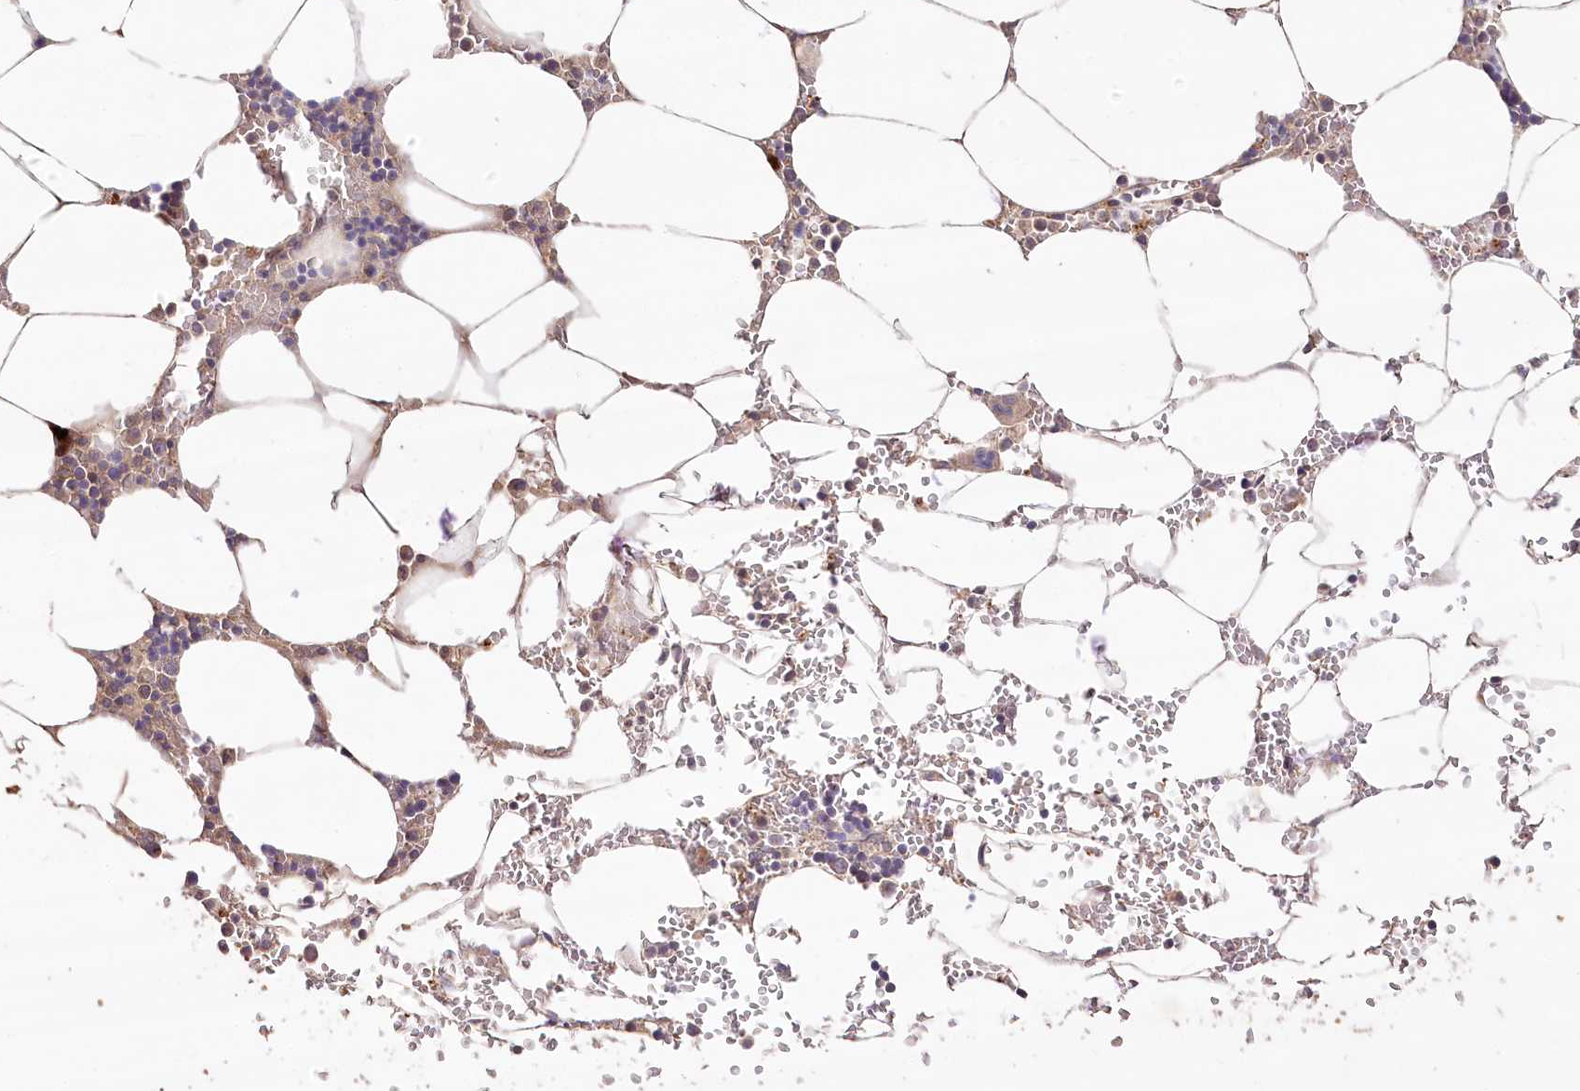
{"staining": {"intensity": "moderate", "quantity": "<25%", "location": "cytoplasmic/membranous"}, "tissue": "bone marrow", "cell_type": "Hematopoietic cells", "image_type": "normal", "snomed": [{"axis": "morphology", "description": "Normal tissue, NOS"}, {"axis": "topography", "description": "Bone marrow"}], "caption": "Protein staining shows moderate cytoplasmic/membranous staining in about <25% of hematopoietic cells in unremarkable bone marrow.", "gene": "IRAK1BP1", "patient": {"sex": "male", "age": 70}}